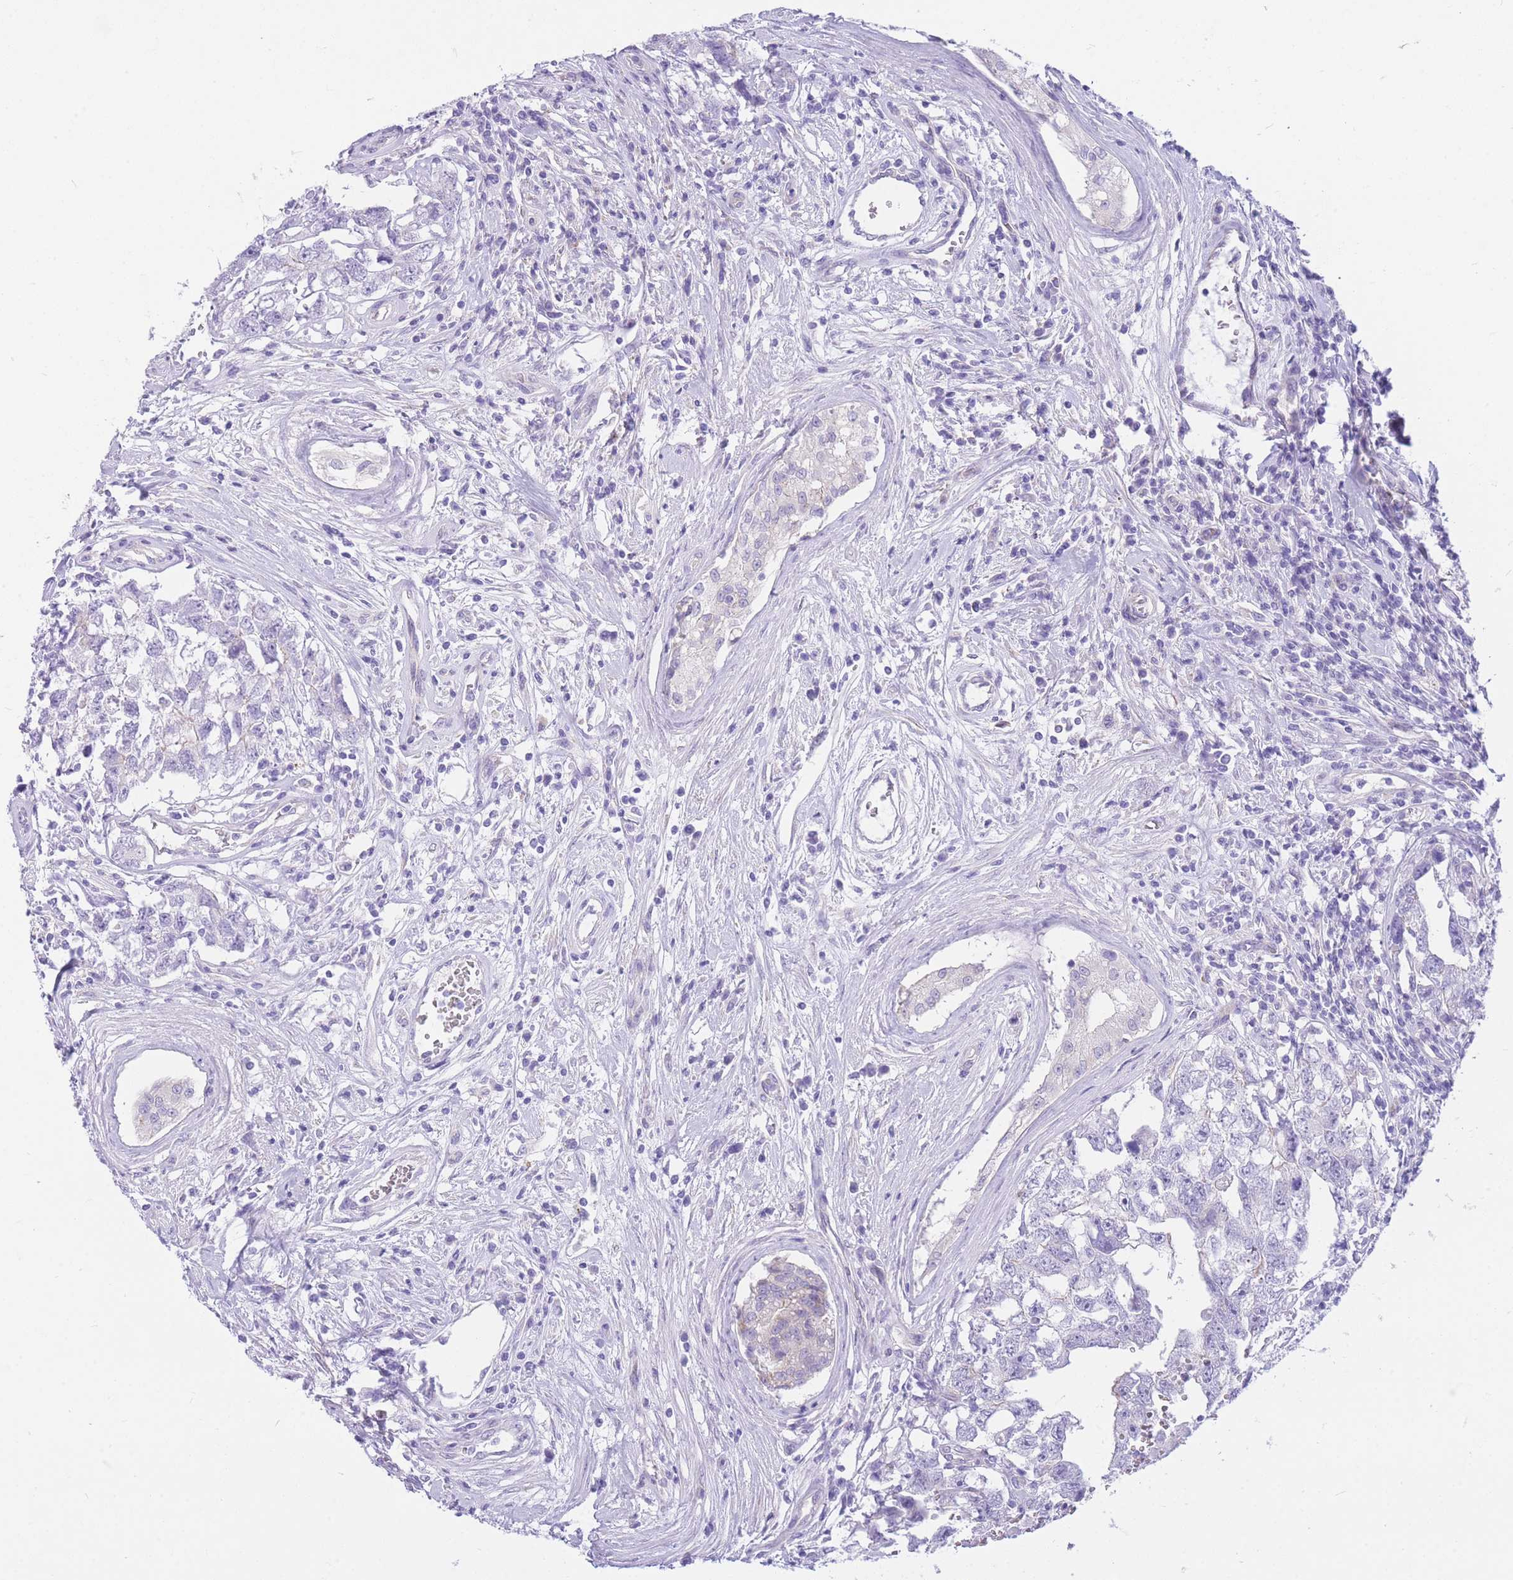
{"staining": {"intensity": "negative", "quantity": "none", "location": "none"}, "tissue": "testis cancer", "cell_type": "Tumor cells", "image_type": "cancer", "snomed": [{"axis": "morphology", "description": "Carcinoma, Embryonal, NOS"}, {"axis": "topography", "description": "Testis"}], "caption": "IHC of testis embryonal carcinoma displays no staining in tumor cells. The staining is performed using DAB brown chromogen with nuclei counter-stained in using hematoxylin.", "gene": "ZNF311", "patient": {"sex": "male", "age": 22}}